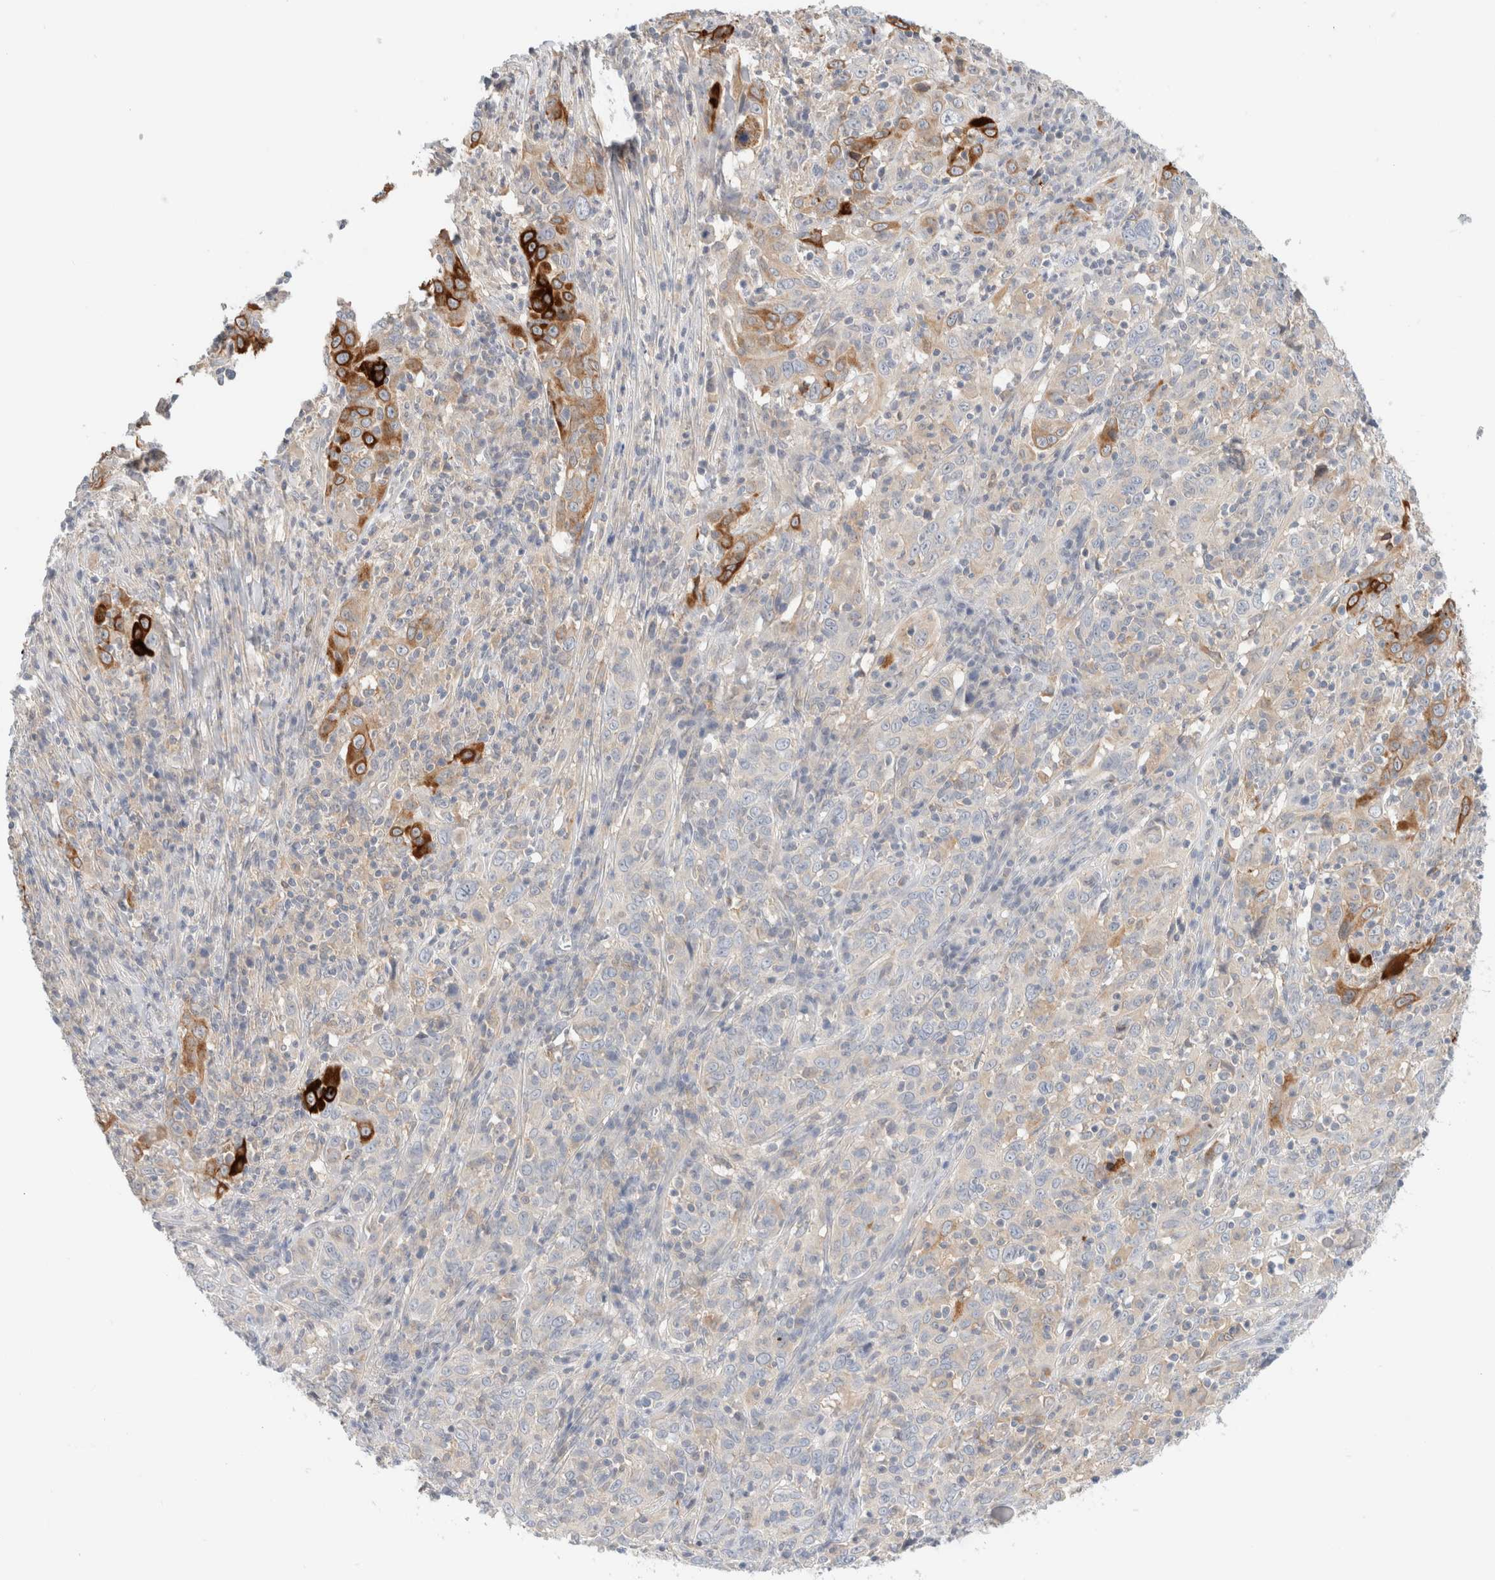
{"staining": {"intensity": "strong", "quantity": "<25%", "location": "cytoplasmic/membranous"}, "tissue": "cervical cancer", "cell_type": "Tumor cells", "image_type": "cancer", "snomed": [{"axis": "morphology", "description": "Squamous cell carcinoma, NOS"}, {"axis": "topography", "description": "Cervix"}], "caption": "A photomicrograph of human squamous cell carcinoma (cervical) stained for a protein displays strong cytoplasmic/membranous brown staining in tumor cells.", "gene": "SDR16C5", "patient": {"sex": "female", "age": 46}}